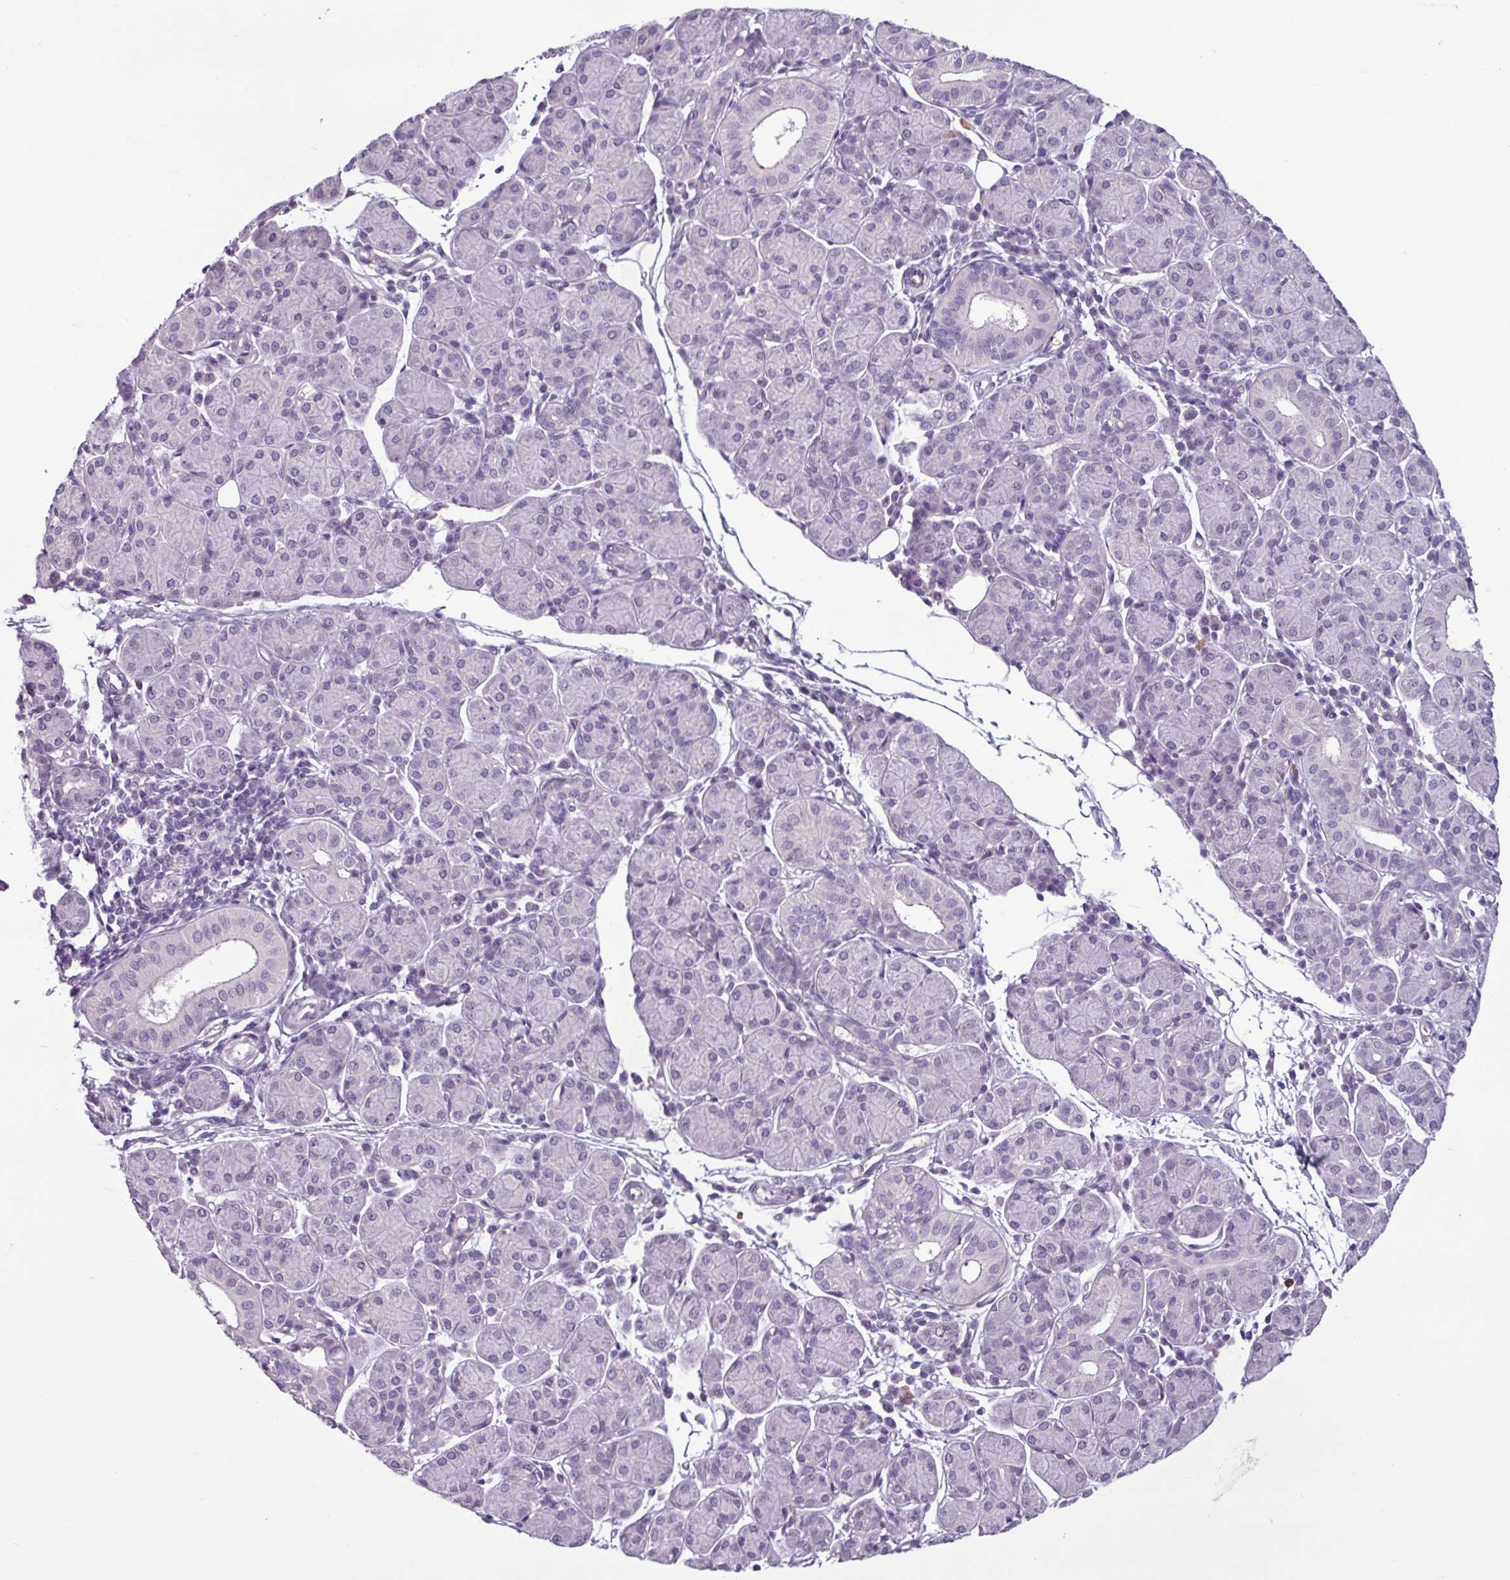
{"staining": {"intensity": "negative", "quantity": "none", "location": "none"}, "tissue": "salivary gland", "cell_type": "Glandular cells", "image_type": "normal", "snomed": [{"axis": "morphology", "description": "Normal tissue, NOS"}, {"axis": "morphology", "description": "Inflammation, NOS"}, {"axis": "topography", "description": "Lymph node"}, {"axis": "topography", "description": "Salivary gland"}], "caption": "DAB immunohistochemical staining of unremarkable salivary gland exhibits no significant expression in glandular cells. (DAB (3,3'-diaminobenzidine) IHC visualized using brightfield microscopy, high magnification).", "gene": "C9orf24", "patient": {"sex": "male", "age": 3}}